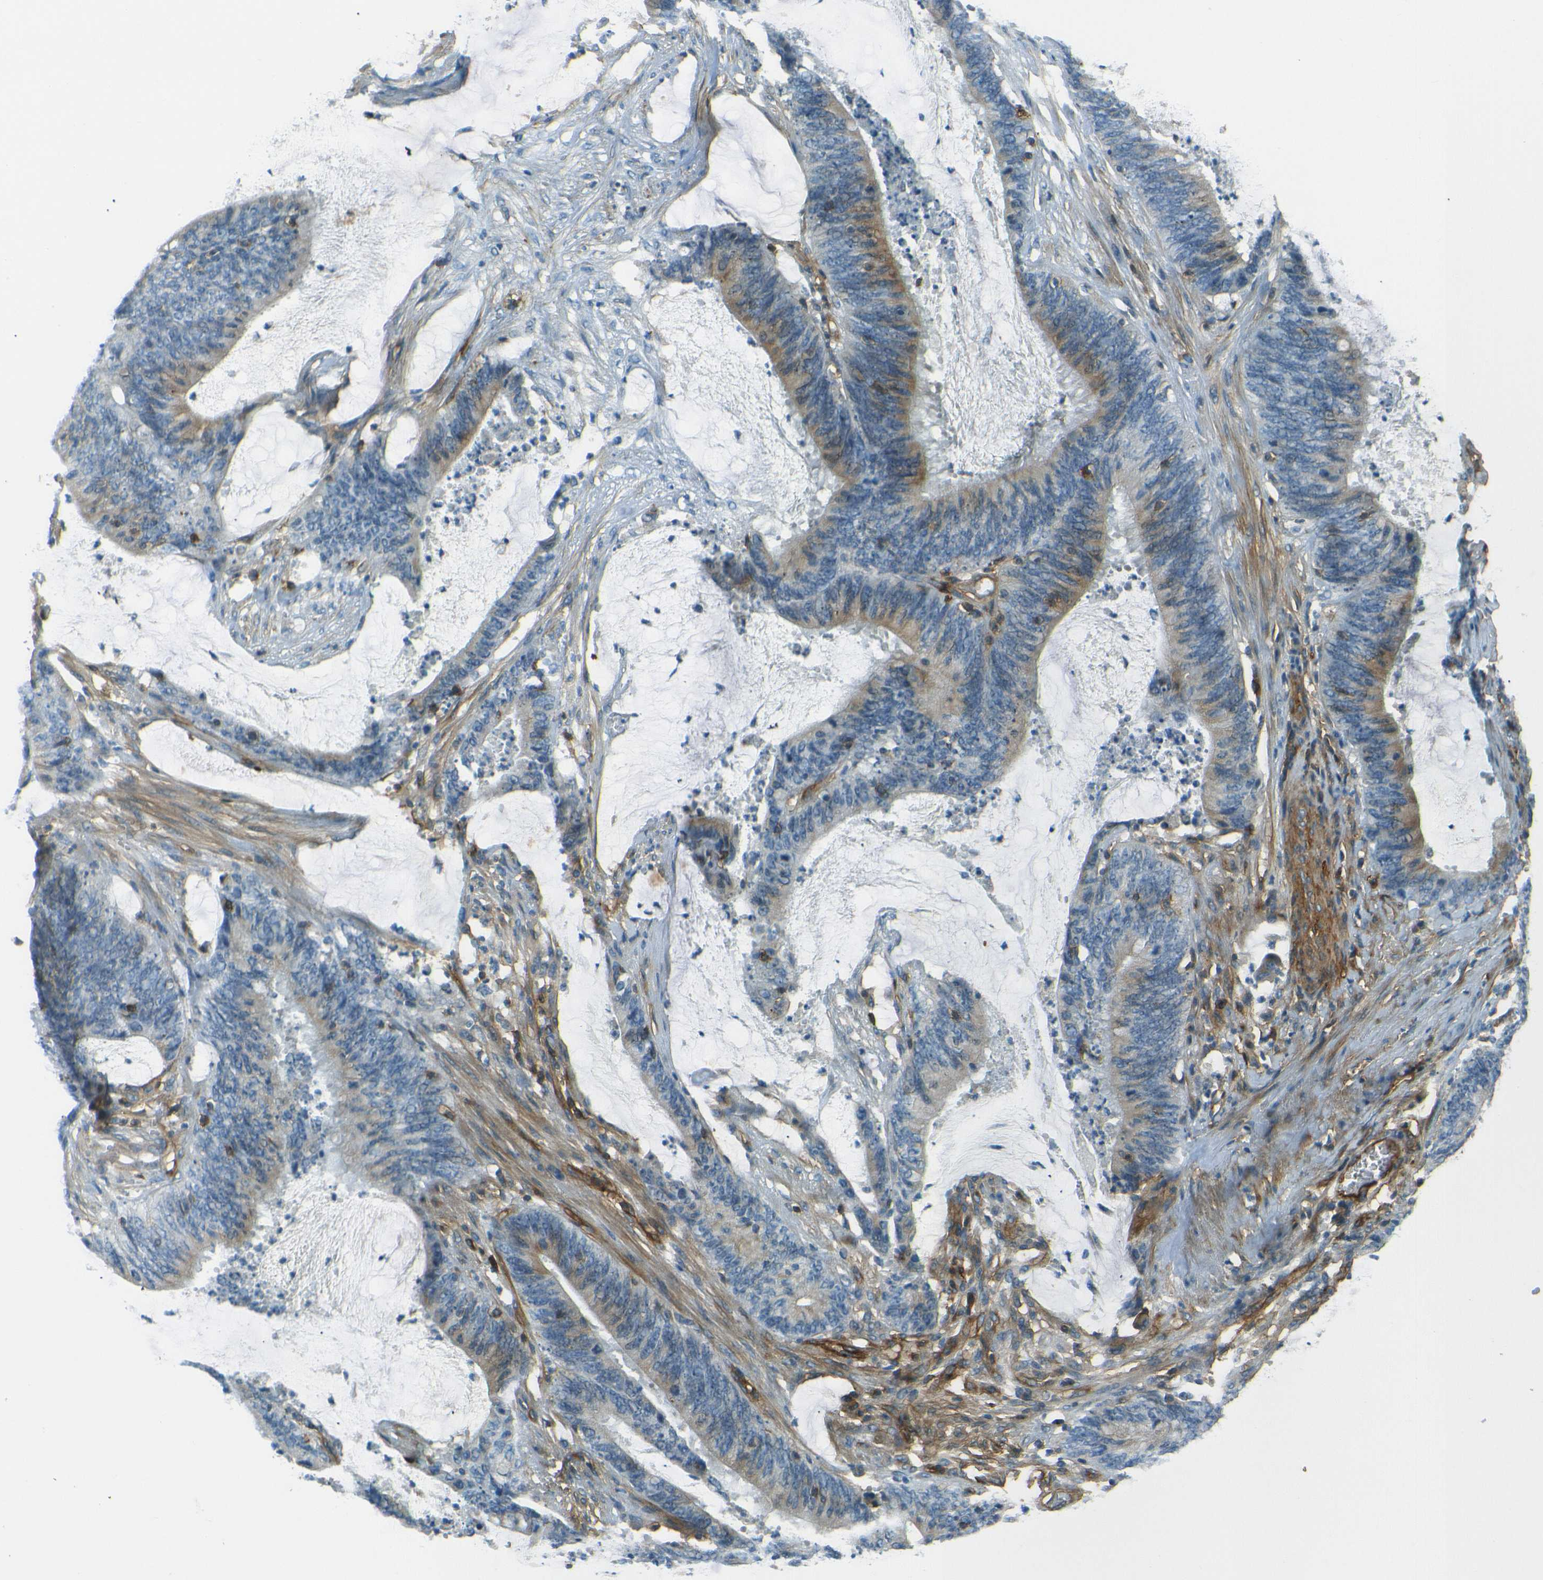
{"staining": {"intensity": "moderate", "quantity": "25%-75%", "location": "cytoplasmic/membranous"}, "tissue": "colorectal cancer", "cell_type": "Tumor cells", "image_type": "cancer", "snomed": [{"axis": "morphology", "description": "Adenocarcinoma, NOS"}, {"axis": "topography", "description": "Rectum"}], "caption": "Colorectal cancer (adenocarcinoma) tissue reveals moderate cytoplasmic/membranous expression in about 25%-75% of tumor cells", "gene": "ENTPD1", "patient": {"sex": "female", "age": 66}}